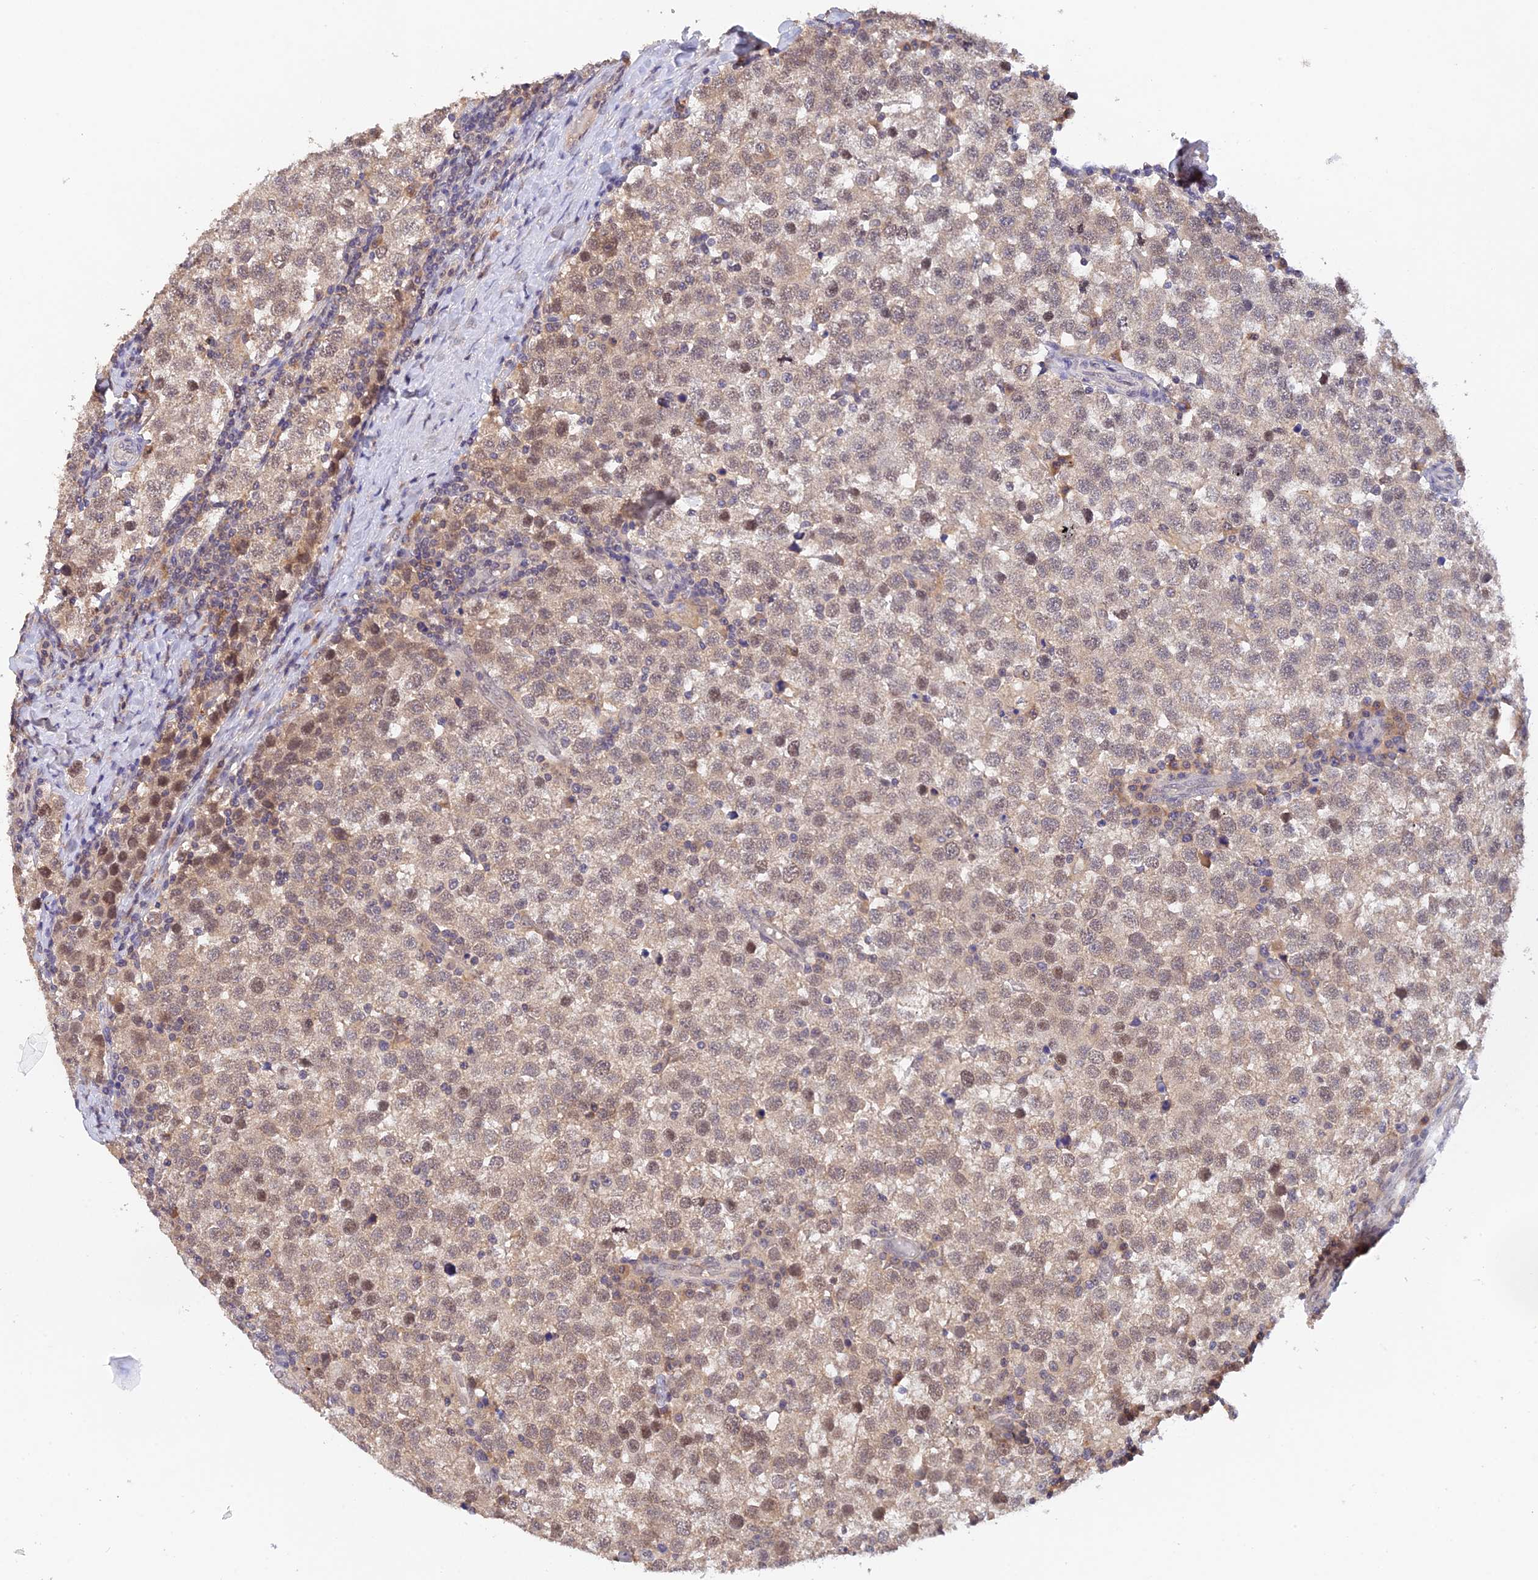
{"staining": {"intensity": "weak", "quantity": "25%-75%", "location": "cytoplasmic/membranous,nuclear"}, "tissue": "testis cancer", "cell_type": "Tumor cells", "image_type": "cancer", "snomed": [{"axis": "morphology", "description": "Seminoma, NOS"}, {"axis": "topography", "description": "Testis"}], "caption": "Immunohistochemical staining of seminoma (testis) exhibits weak cytoplasmic/membranous and nuclear protein staining in approximately 25%-75% of tumor cells.", "gene": "ZNF436", "patient": {"sex": "male", "age": 34}}